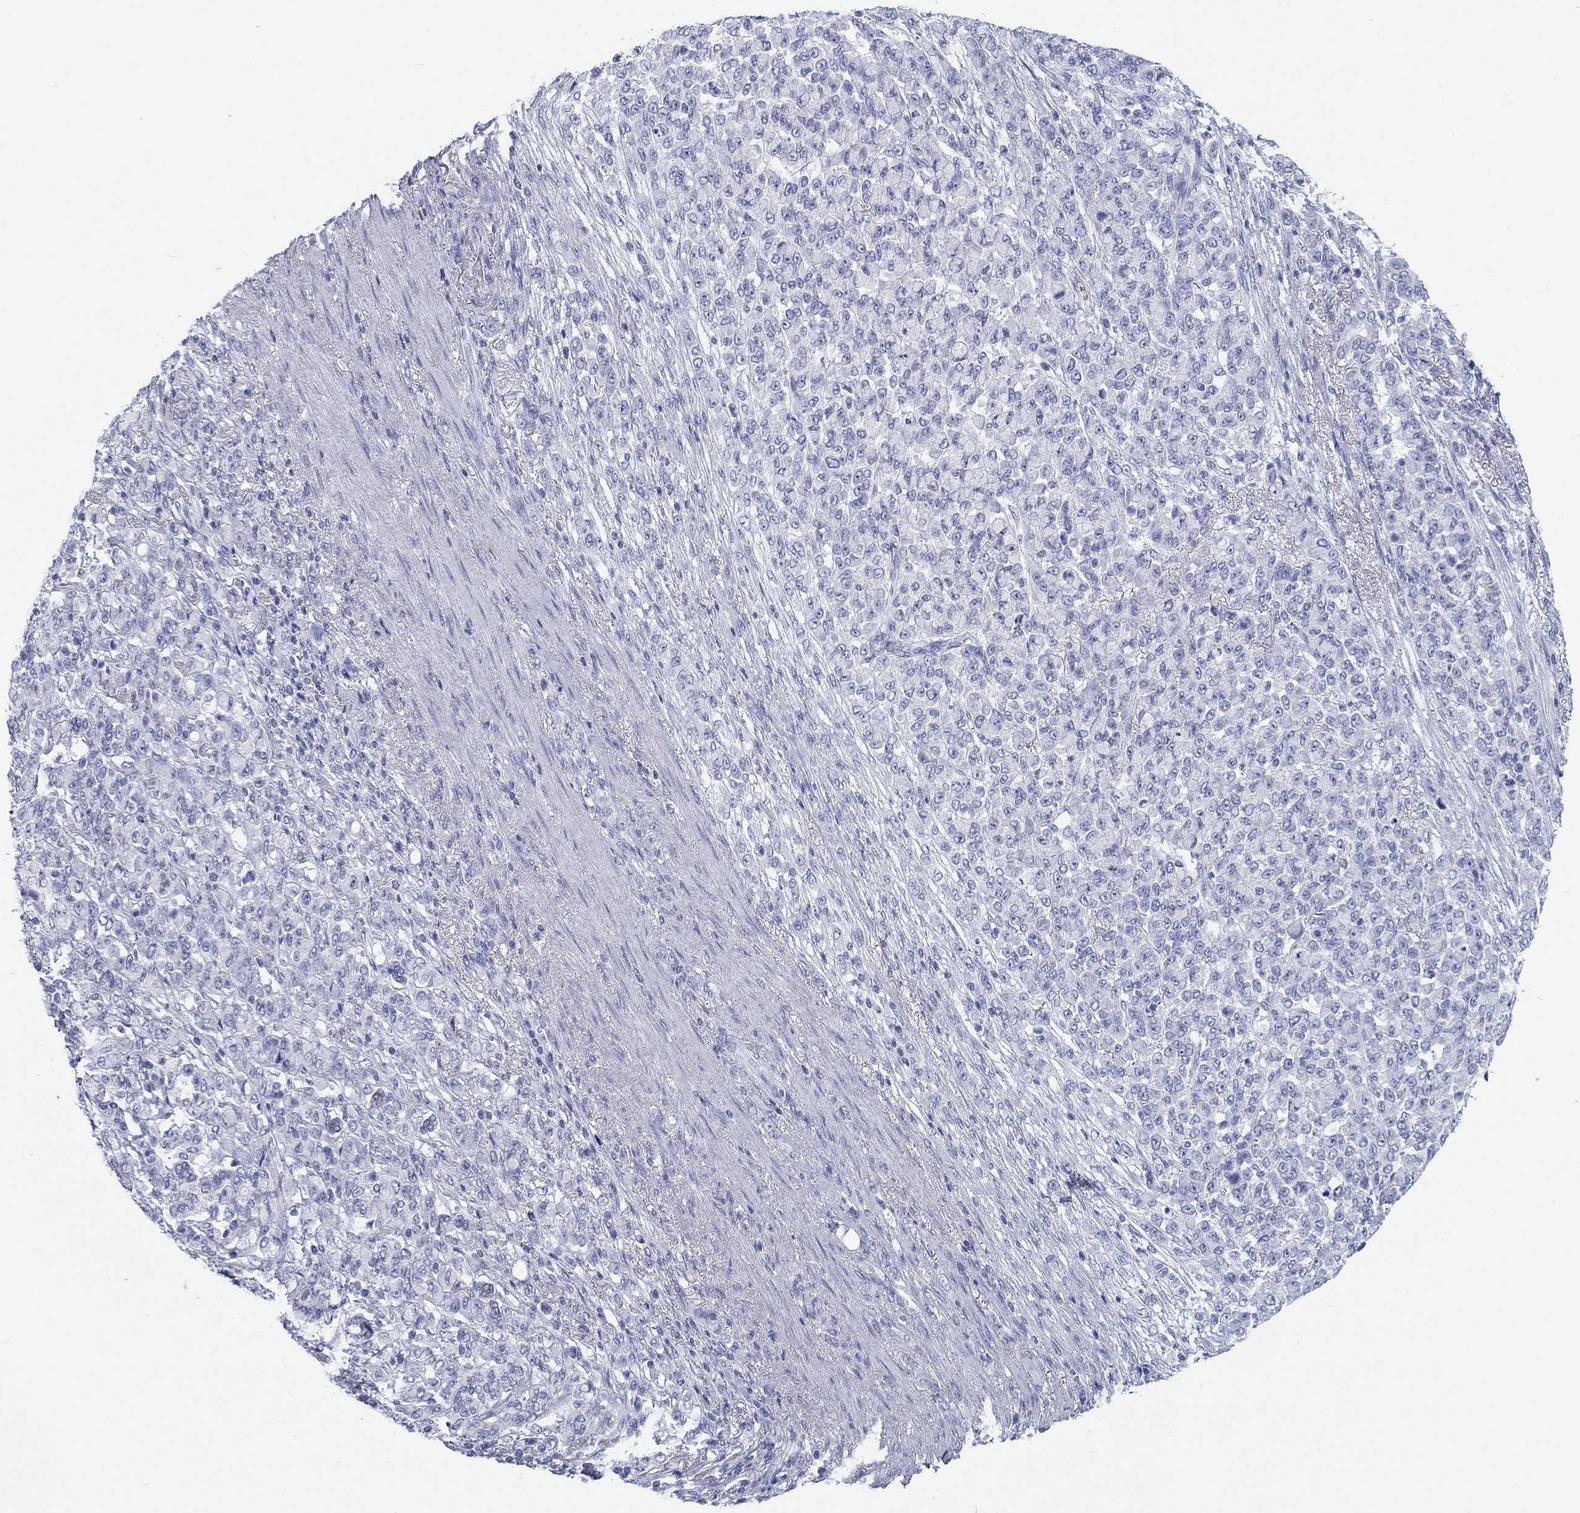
{"staining": {"intensity": "negative", "quantity": "none", "location": "none"}, "tissue": "stomach cancer", "cell_type": "Tumor cells", "image_type": "cancer", "snomed": [{"axis": "morphology", "description": "Normal tissue, NOS"}, {"axis": "morphology", "description": "Adenocarcinoma, NOS"}, {"axis": "topography", "description": "Stomach"}], "caption": "Adenocarcinoma (stomach) was stained to show a protein in brown. There is no significant expression in tumor cells.", "gene": "CALB1", "patient": {"sex": "female", "age": 79}}